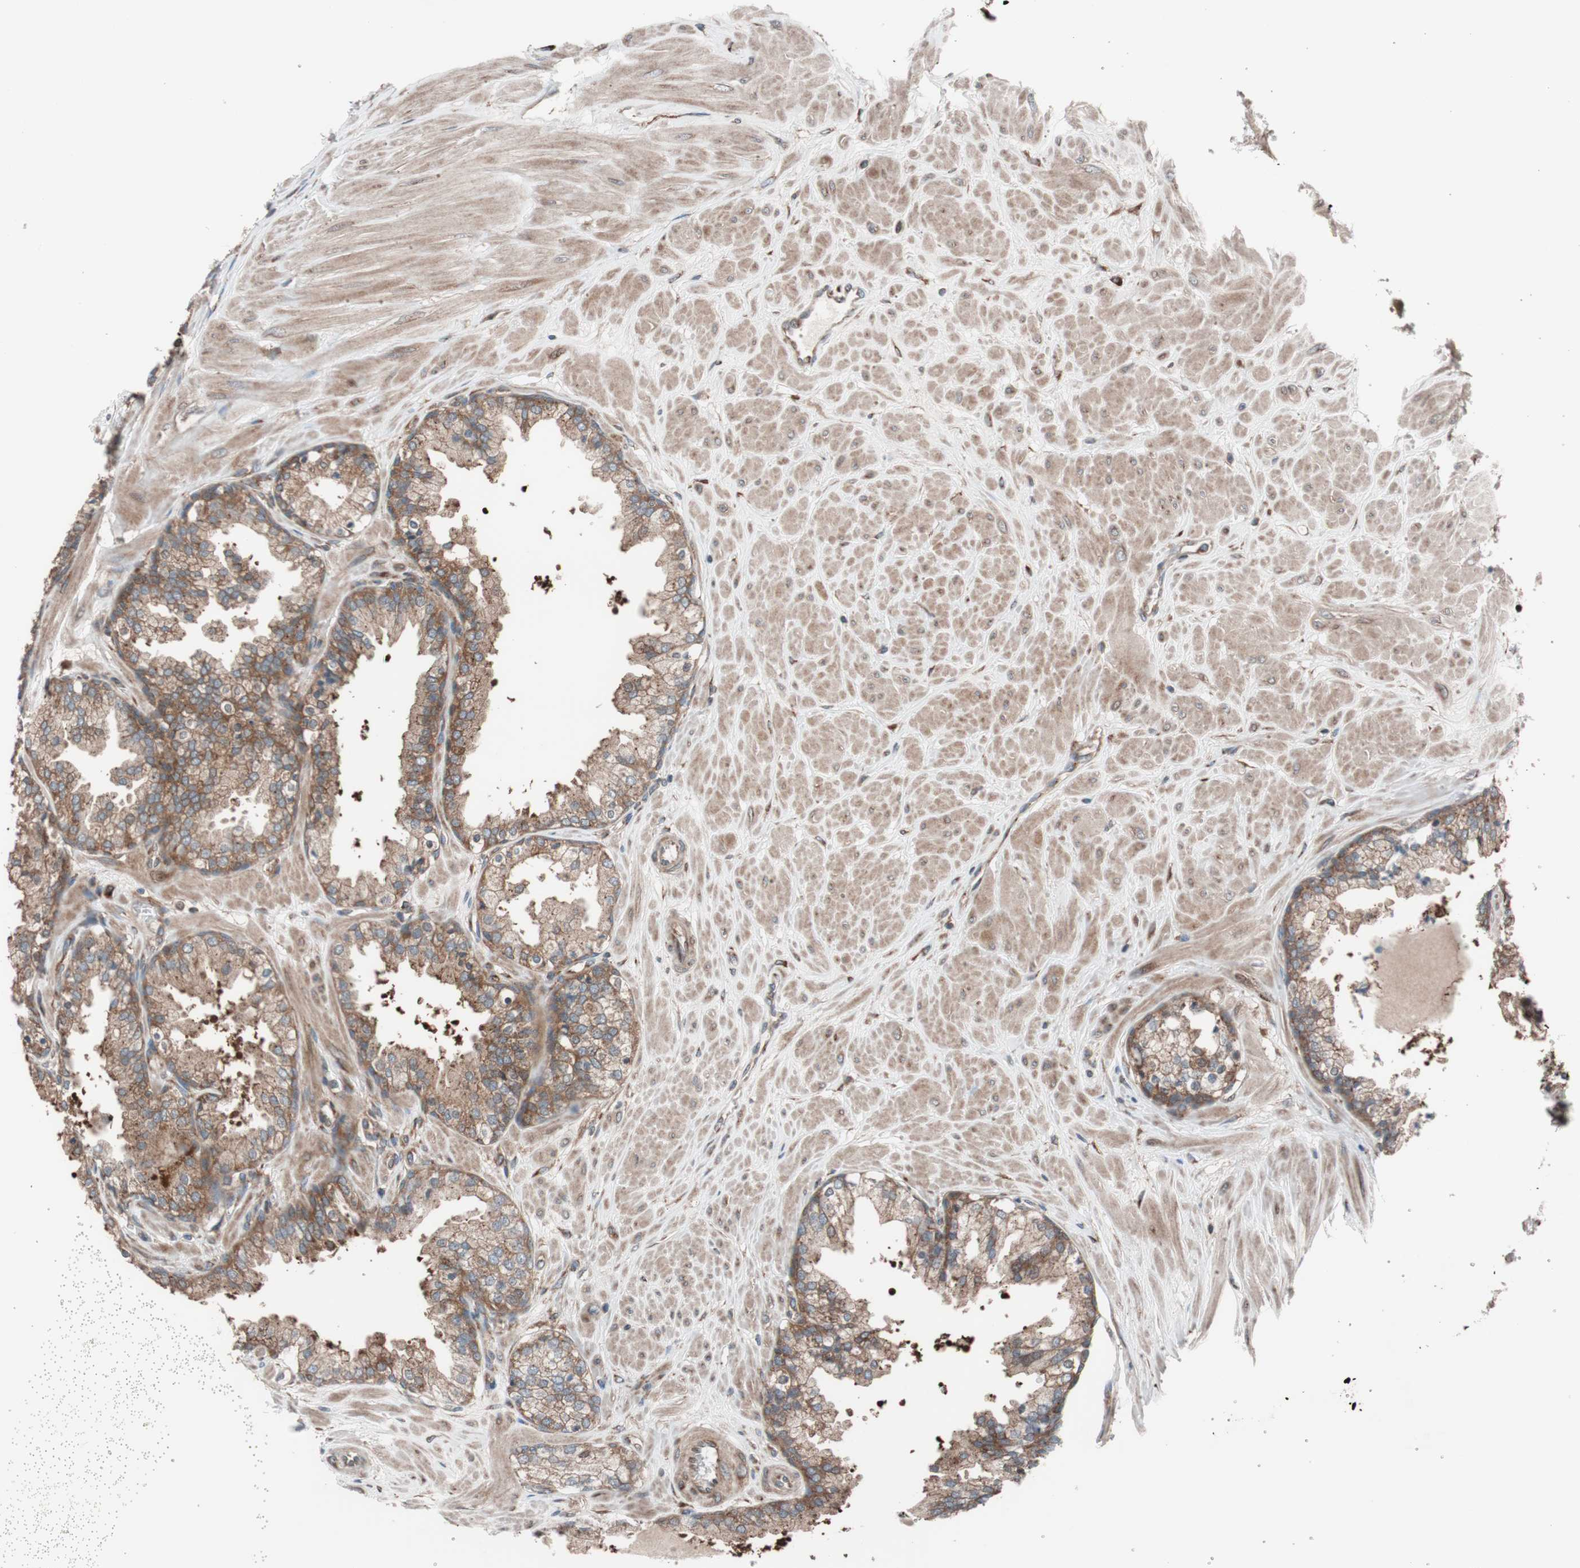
{"staining": {"intensity": "moderate", "quantity": ">75%", "location": "cytoplasmic/membranous"}, "tissue": "prostate", "cell_type": "Glandular cells", "image_type": "normal", "snomed": [{"axis": "morphology", "description": "Normal tissue, NOS"}, {"axis": "topography", "description": "Prostate"}], "caption": "This image reveals IHC staining of normal human prostate, with medium moderate cytoplasmic/membranous positivity in about >75% of glandular cells.", "gene": "SEC31A", "patient": {"sex": "male", "age": 51}}